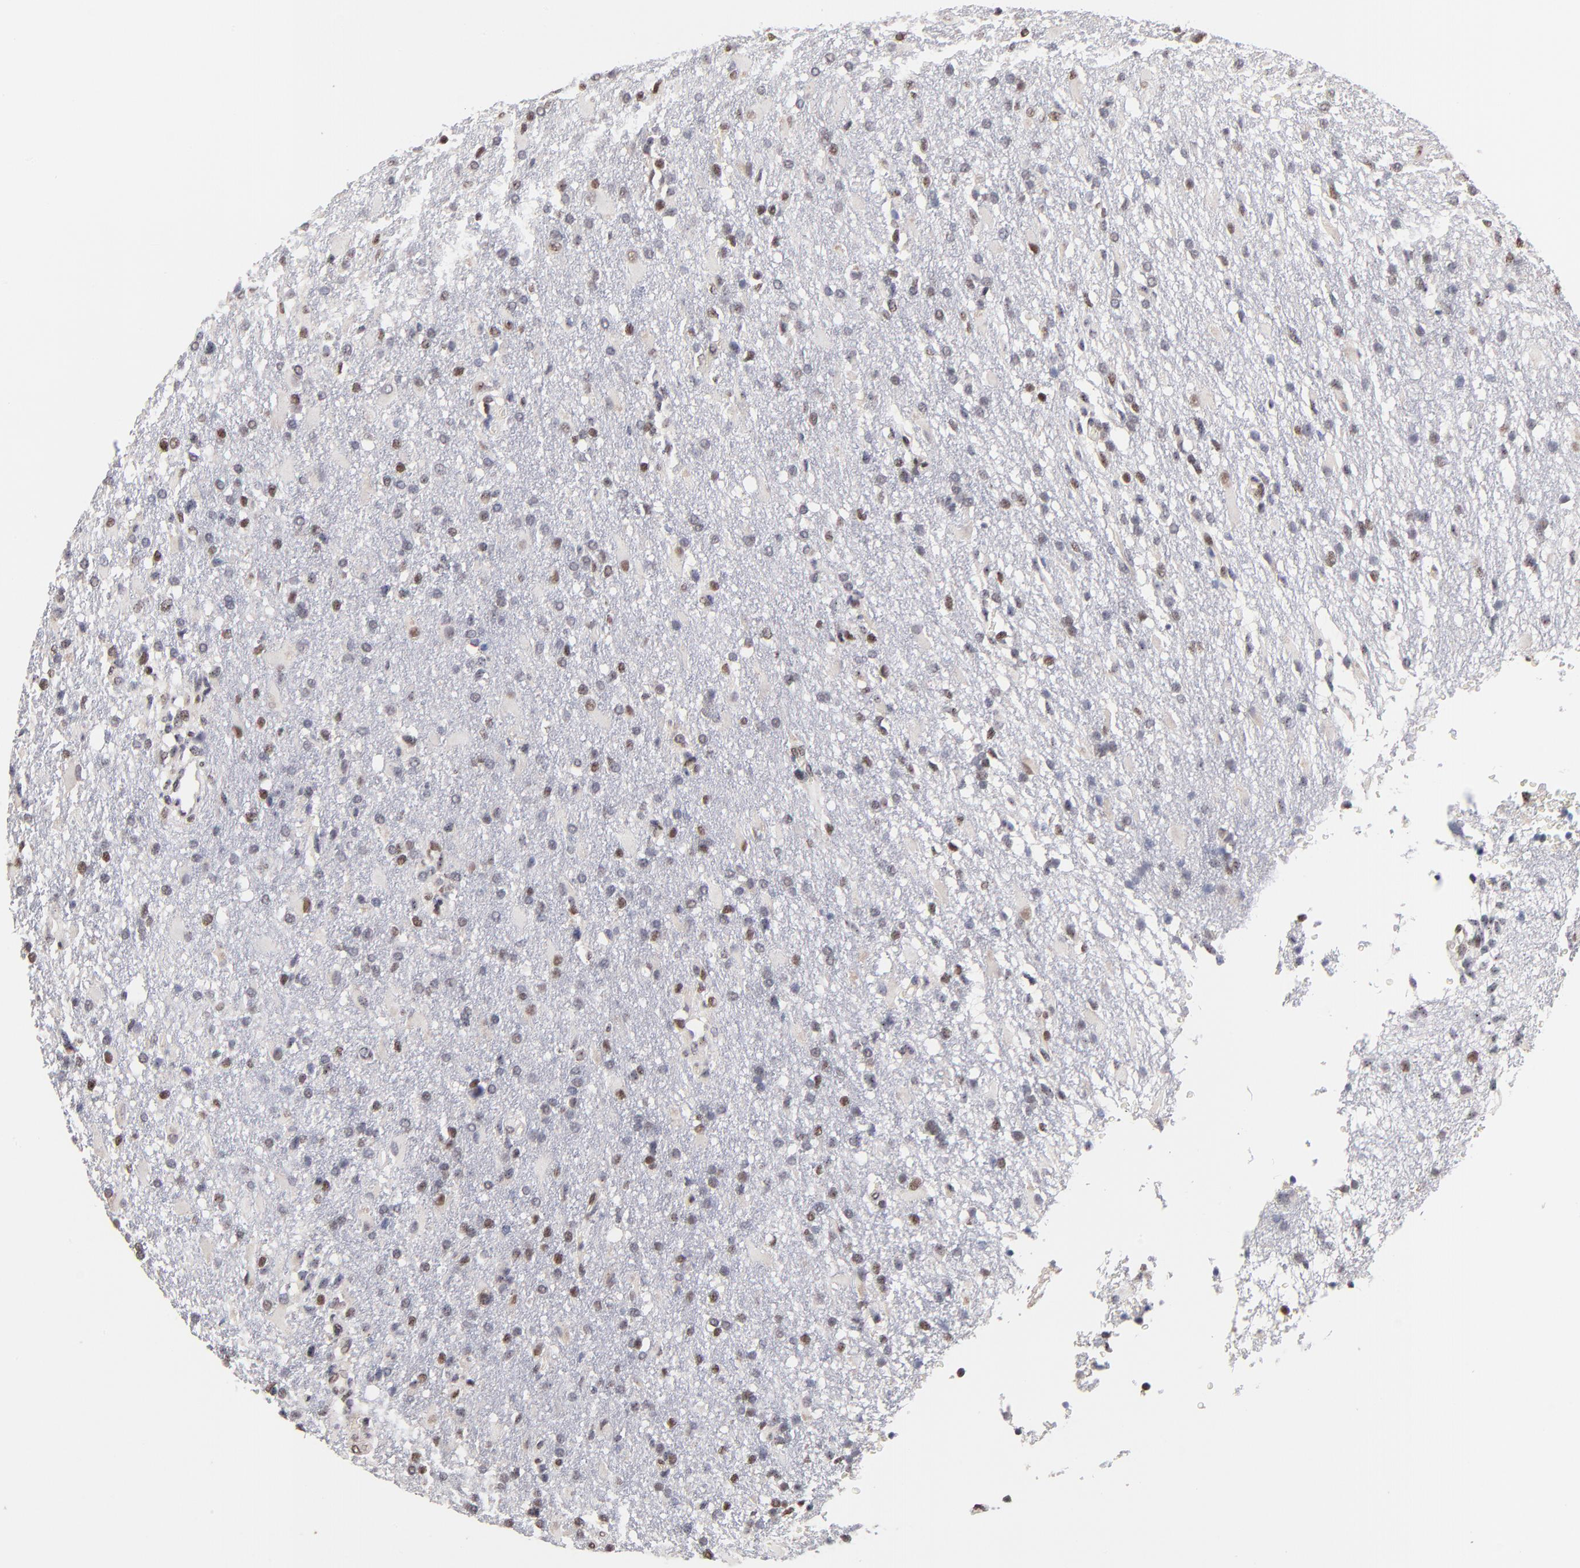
{"staining": {"intensity": "moderate", "quantity": "25%-75%", "location": "nuclear"}, "tissue": "glioma", "cell_type": "Tumor cells", "image_type": "cancer", "snomed": [{"axis": "morphology", "description": "Glioma, malignant, High grade"}, {"axis": "topography", "description": "Brain"}], "caption": "High-grade glioma (malignant) stained with DAB (3,3'-diaminobenzidine) immunohistochemistry exhibits medium levels of moderate nuclear staining in approximately 25%-75% of tumor cells.", "gene": "DSN1", "patient": {"sex": "male", "age": 68}}